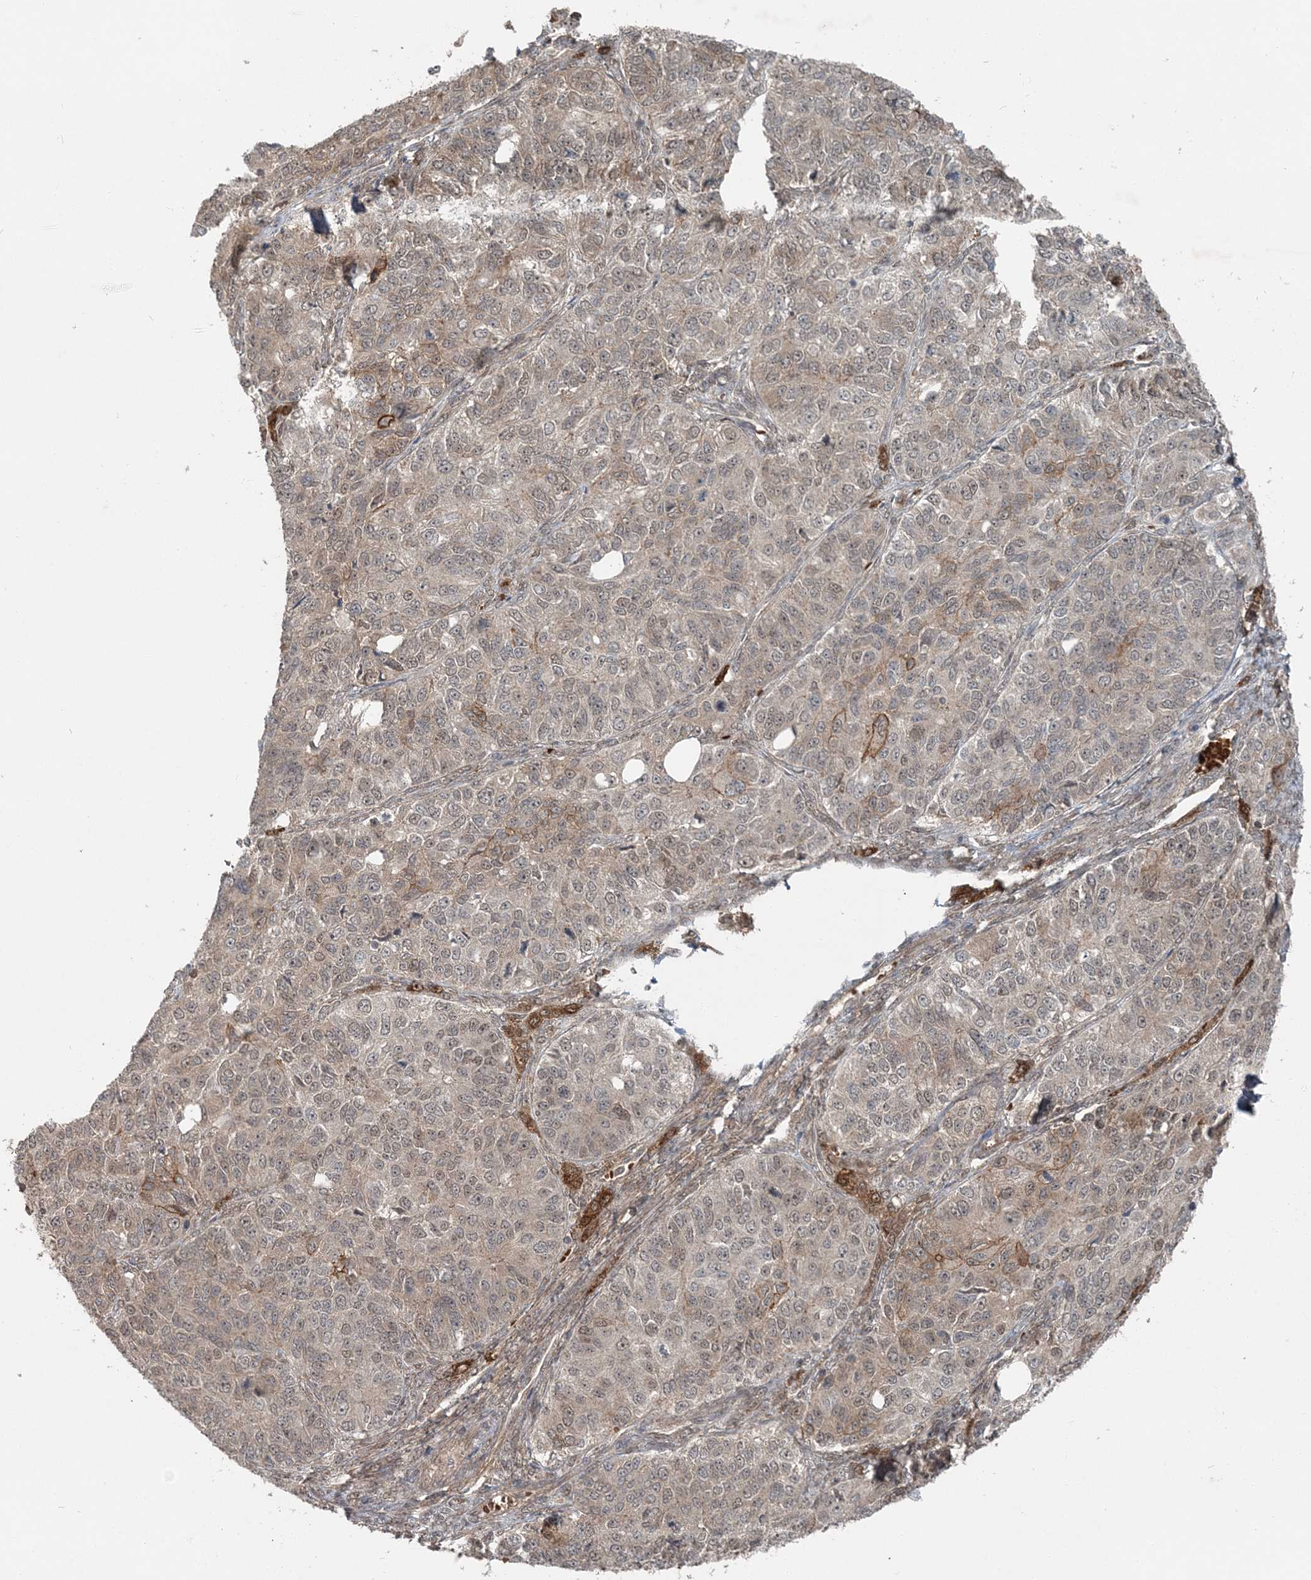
{"staining": {"intensity": "moderate", "quantity": "25%-75%", "location": "cytoplasmic/membranous,nuclear"}, "tissue": "ovarian cancer", "cell_type": "Tumor cells", "image_type": "cancer", "snomed": [{"axis": "morphology", "description": "Carcinoma, endometroid"}, {"axis": "topography", "description": "Ovary"}], "caption": "A high-resolution image shows immunohistochemistry staining of ovarian cancer, which displays moderate cytoplasmic/membranous and nuclear expression in about 25%-75% of tumor cells.", "gene": "FBXL17", "patient": {"sex": "female", "age": 51}}